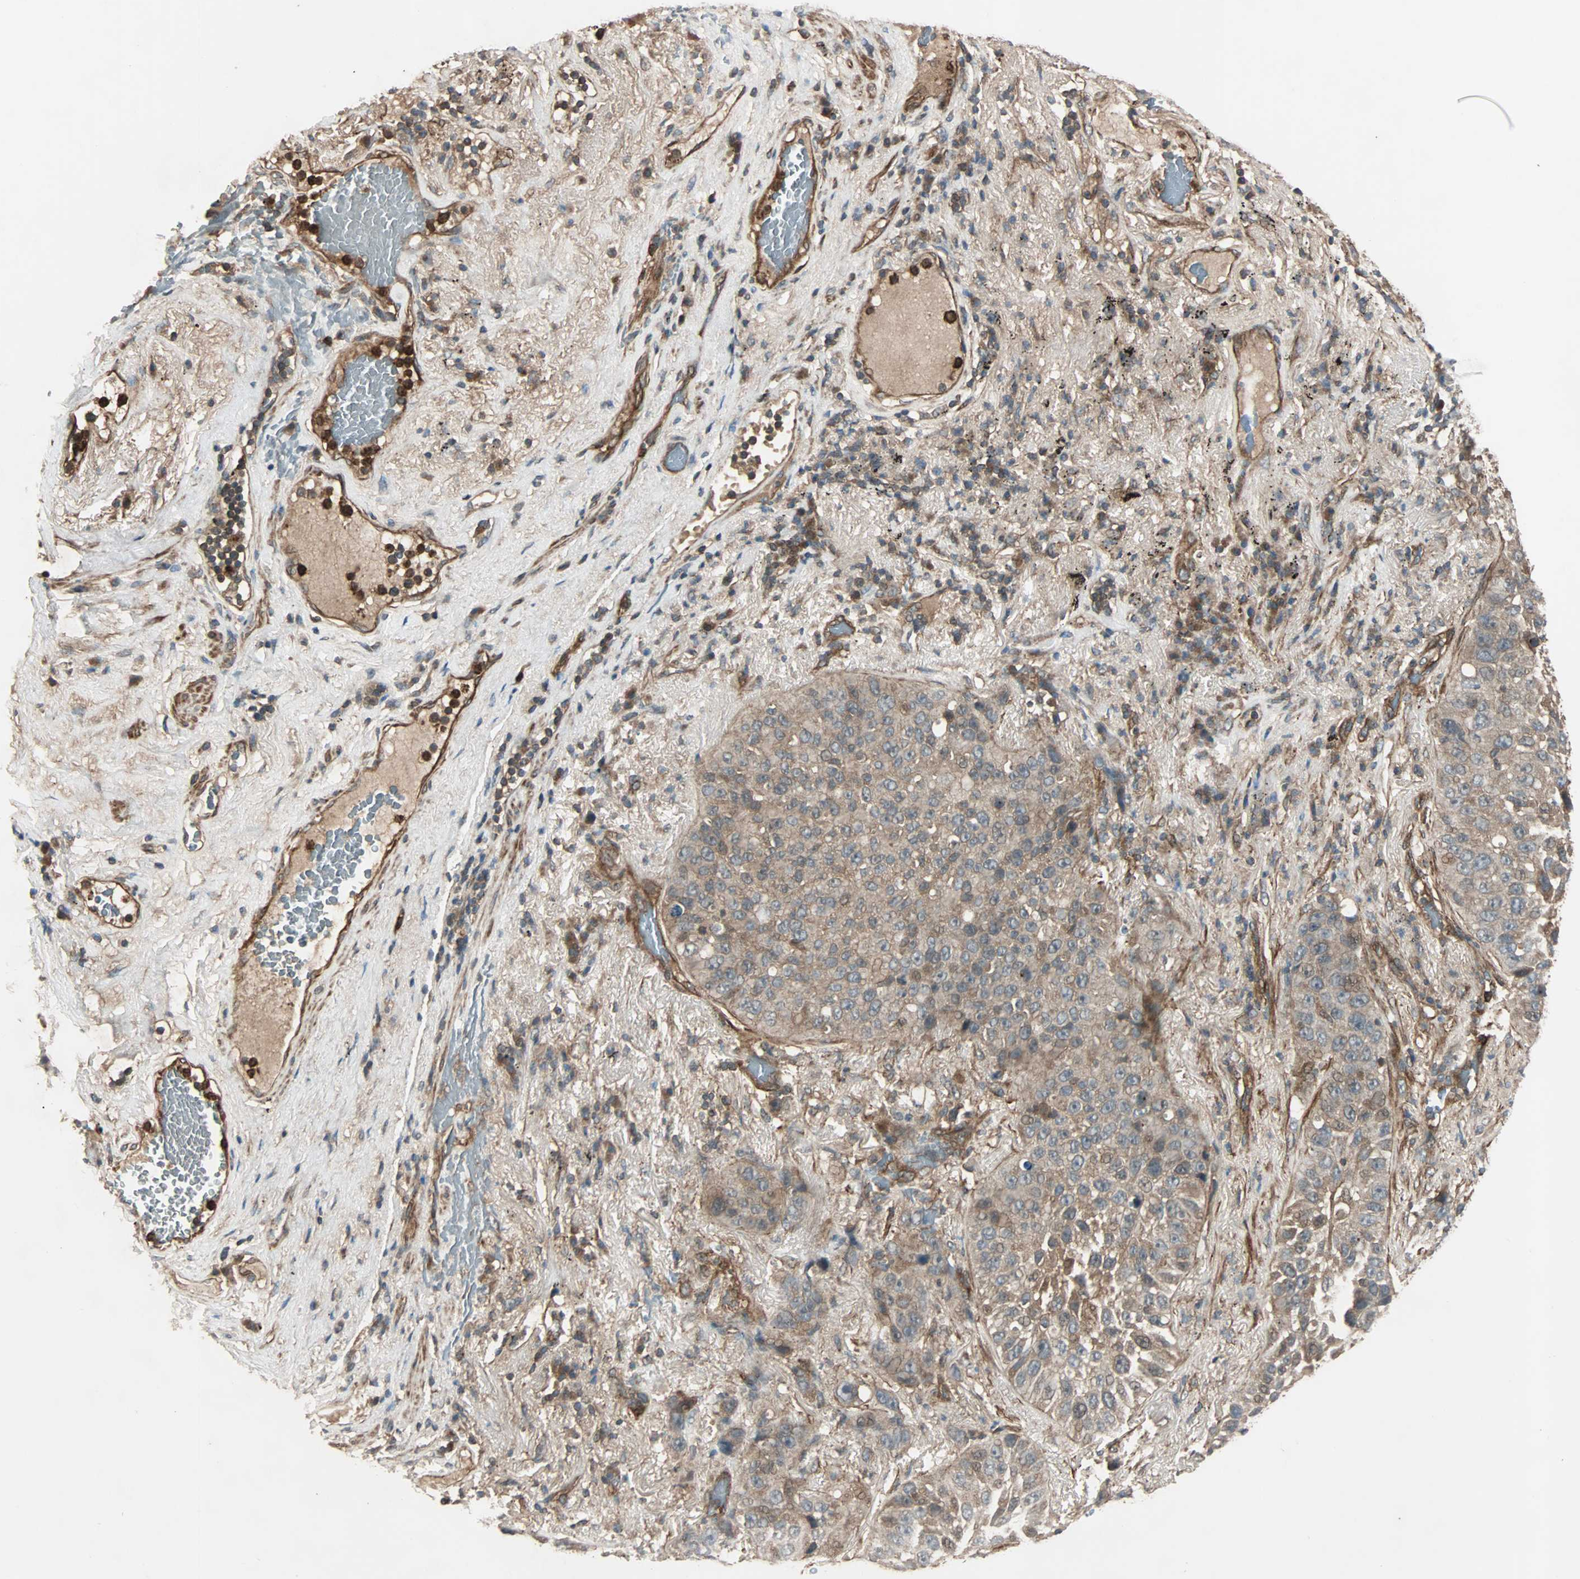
{"staining": {"intensity": "moderate", "quantity": ">75%", "location": "cytoplasmic/membranous"}, "tissue": "lung cancer", "cell_type": "Tumor cells", "image_type": "cancer", "snomed": [{"axis": "morphology", "description": "Squamous cell carcinoma, NOS"}, {"axis": "topography", "description": "Lung"}], "caption": "Protein expression analysis of lung cancer displays moderate cytoplasmic/membranous expression in about >75% of tumor cells. (DAB IHC with brightfield microscopy, high magnification).", "gene": "GCK", "patient": {"sex": "male", "age": 57}}